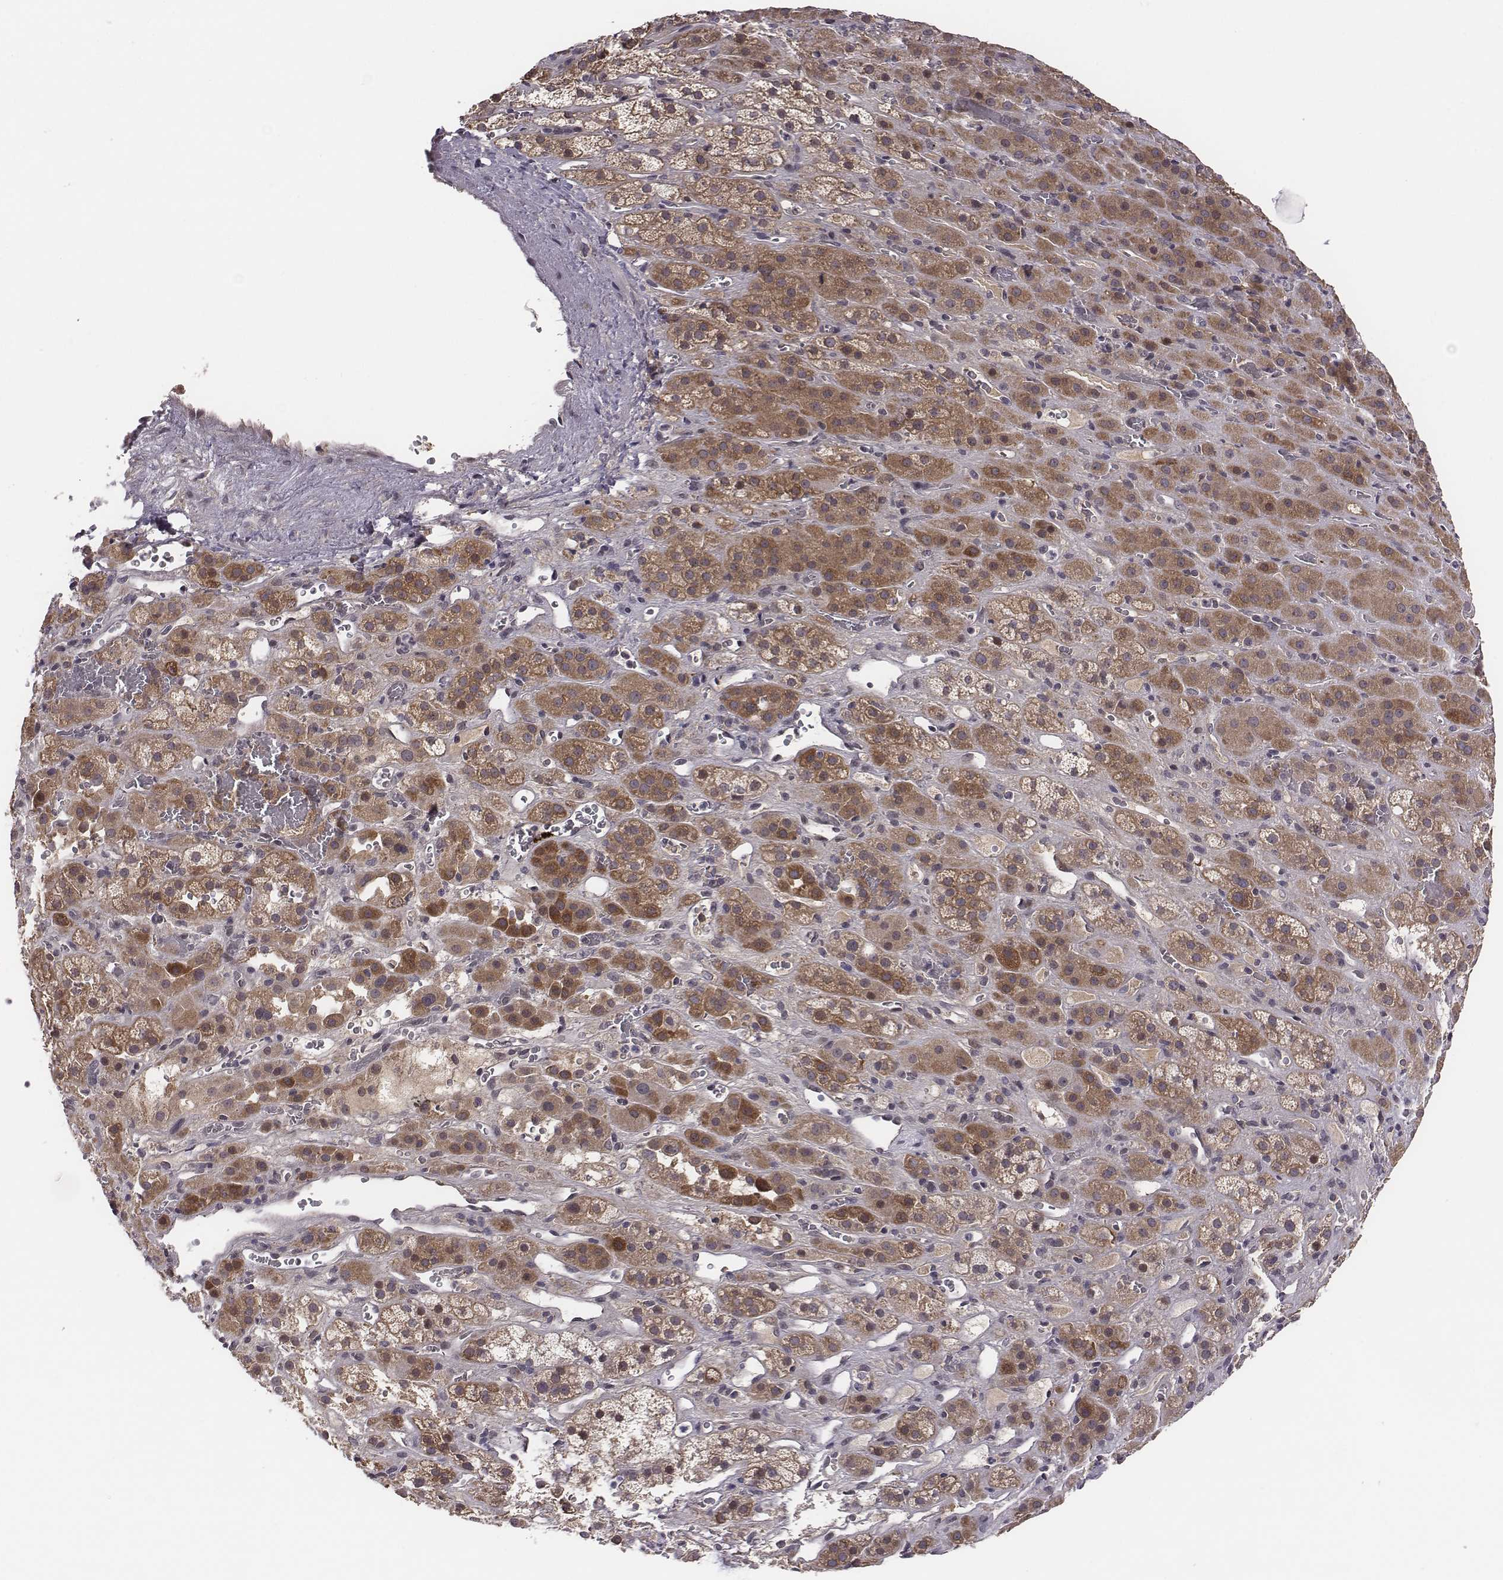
{"staining": {"intensity": "moderate", "quantity": "25%-75%", "location": "cytoplasmic/membranous"}, "tissue": "adrenal gland", "cell_type": "Glandular cells", "image_type": "normal", "snomed": [{"axis": "morphology", "description": "Normal tissue, NOS"}, {"axis": "topography", "description": "Adrenal gland"}], "caption": "Adrenal gland was stained to show a protein in brown. There is medium levels of moderate cytoplasmic/membranous expression in about 25%-75% of glandular cells. (DAB IHC, brown staining for protein, blue staining for nuclei).", "gene": "SMURF2", "patient": {"sex": "male", "age": 57}}